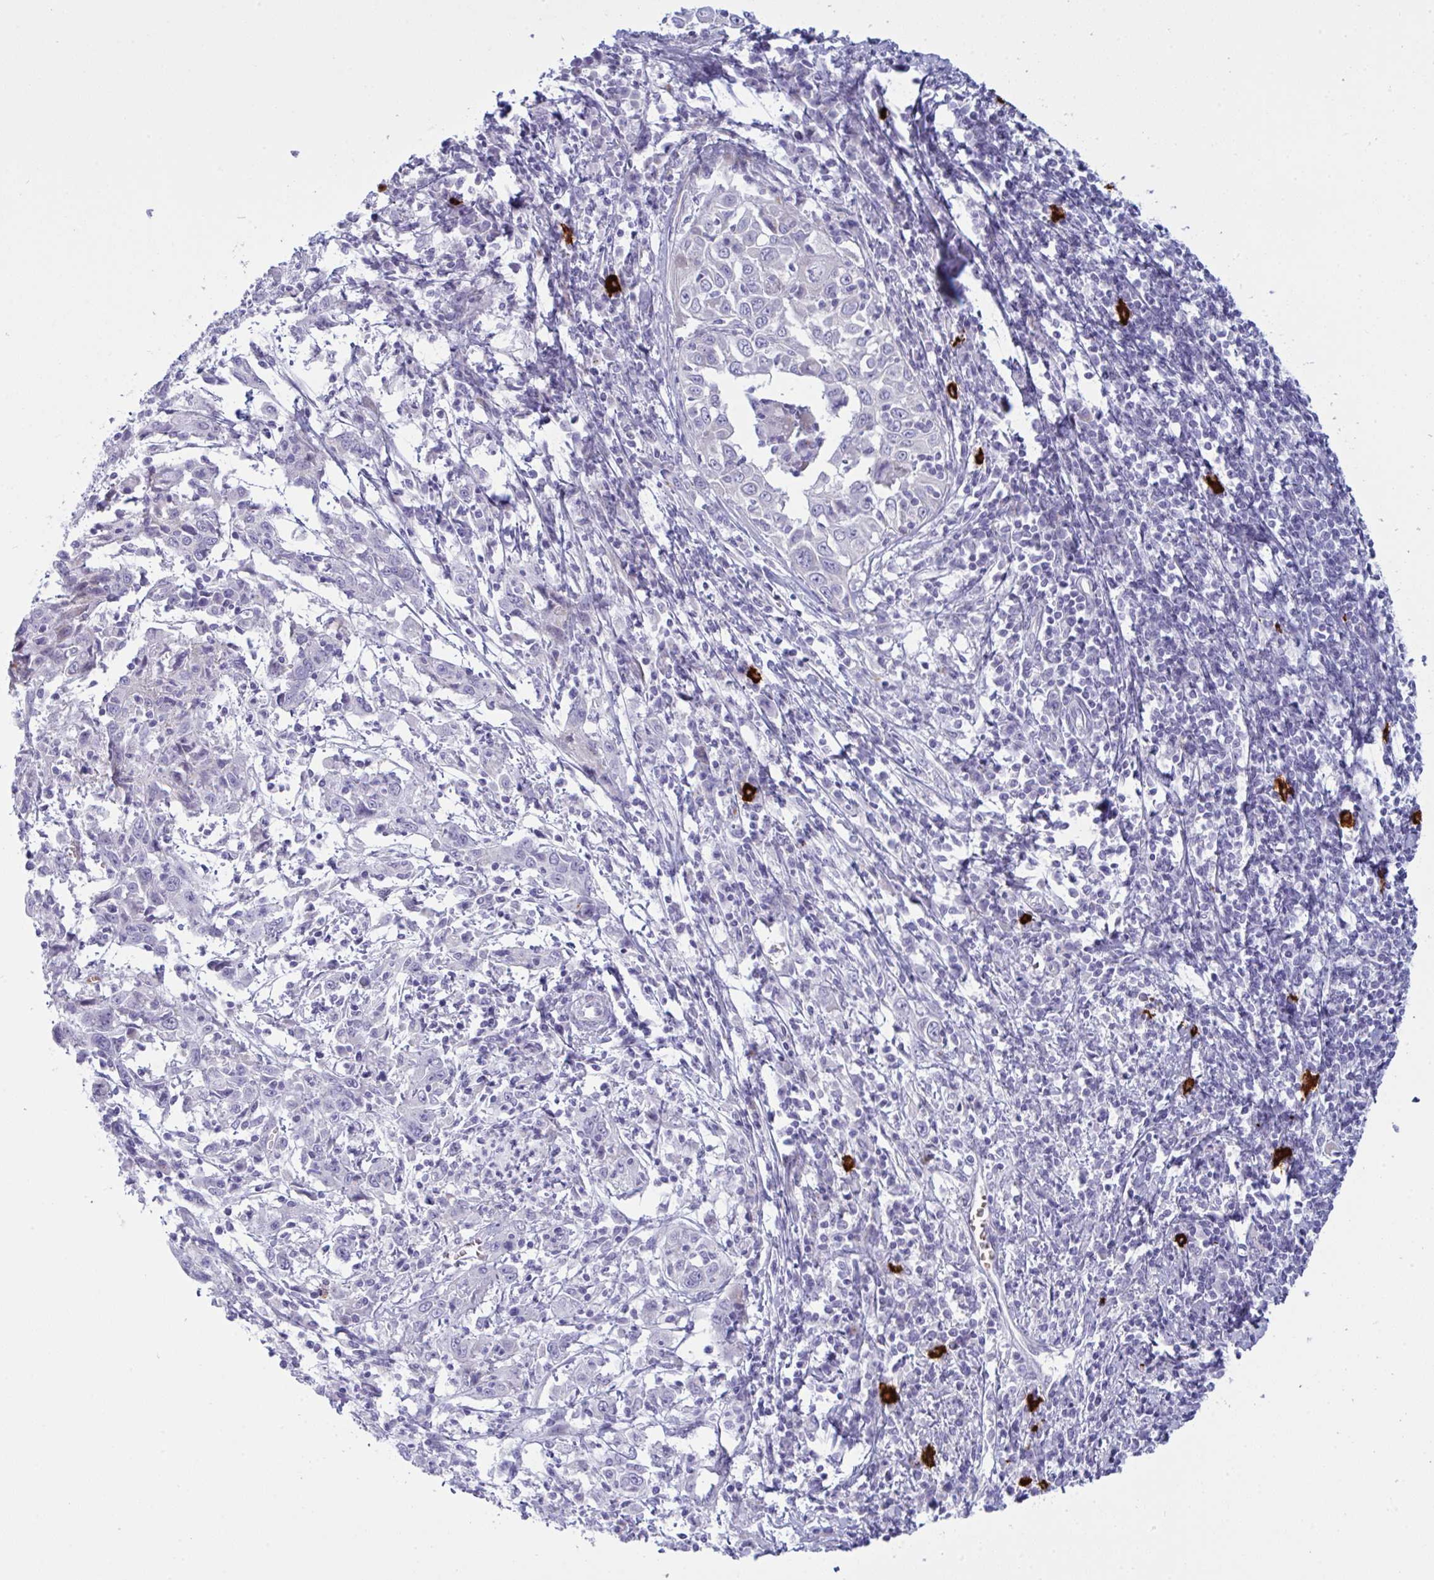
{"staining": {"intensity": "negative", "quantity": "none", "location": "none"}, "tissue": "cervical cancer", "cell_type": "Tumor cells", "image_type": "cancer", "snomed": [{"axis": "morphology", "description": "Squamous cell carcinoma, NOS"}, {"axis": "topography", "description": "Cervix"}], "caption": "Cervical cancer (squamous cell carcinoma) was stained to show a protein in brown. There is no significant positivity in tumor cells. The staining is performed using DAB brown chromogen with nuclei counter-stained in using hematoxylin.", "gene": "ZNF684", "patient": {"sex": "female", "age": 46}}